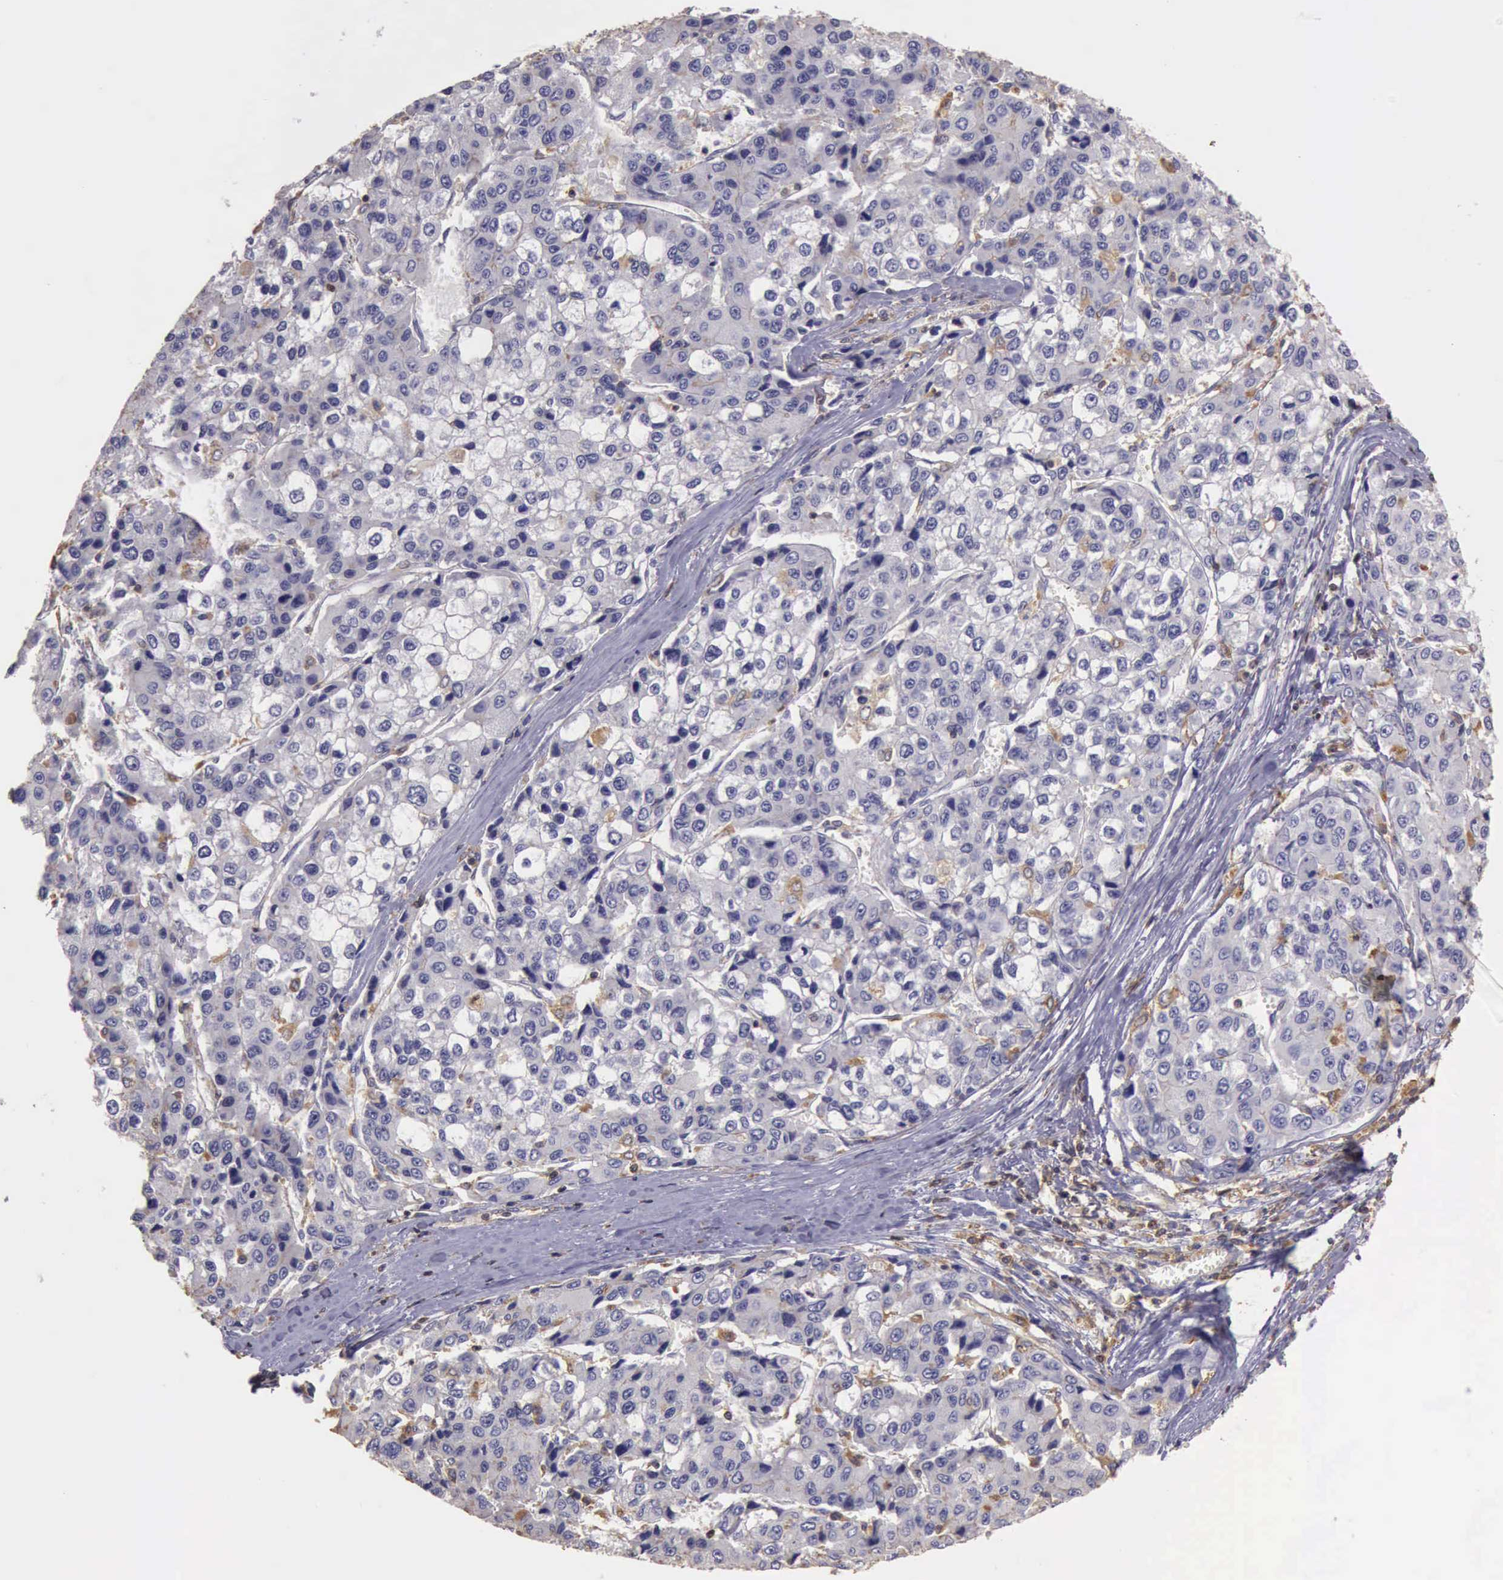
{"staining": {"intensity": "negative", "quantity": "none", "location": "none"}, "tissue": "liver cancer", "cell_type": "Tumor cells", "image_type": "cancer", "snomed": [{"axis": "morphology", "description": "Carcinoma, Hepatocellular, NOS"}, {"axis": "topography", "description": "Liver"}], "caption": "The micrograph shows no significant positivity in tumor cells of liver hepatocellular carcinoma. The staining is performed using DAB (3,3'-diaminobenzidine) brown chromogen with nuclei counter-stained in using hematoxylin.", "gene": "ARHGAP4", "patient": {"sex": "female", "age": 66}}